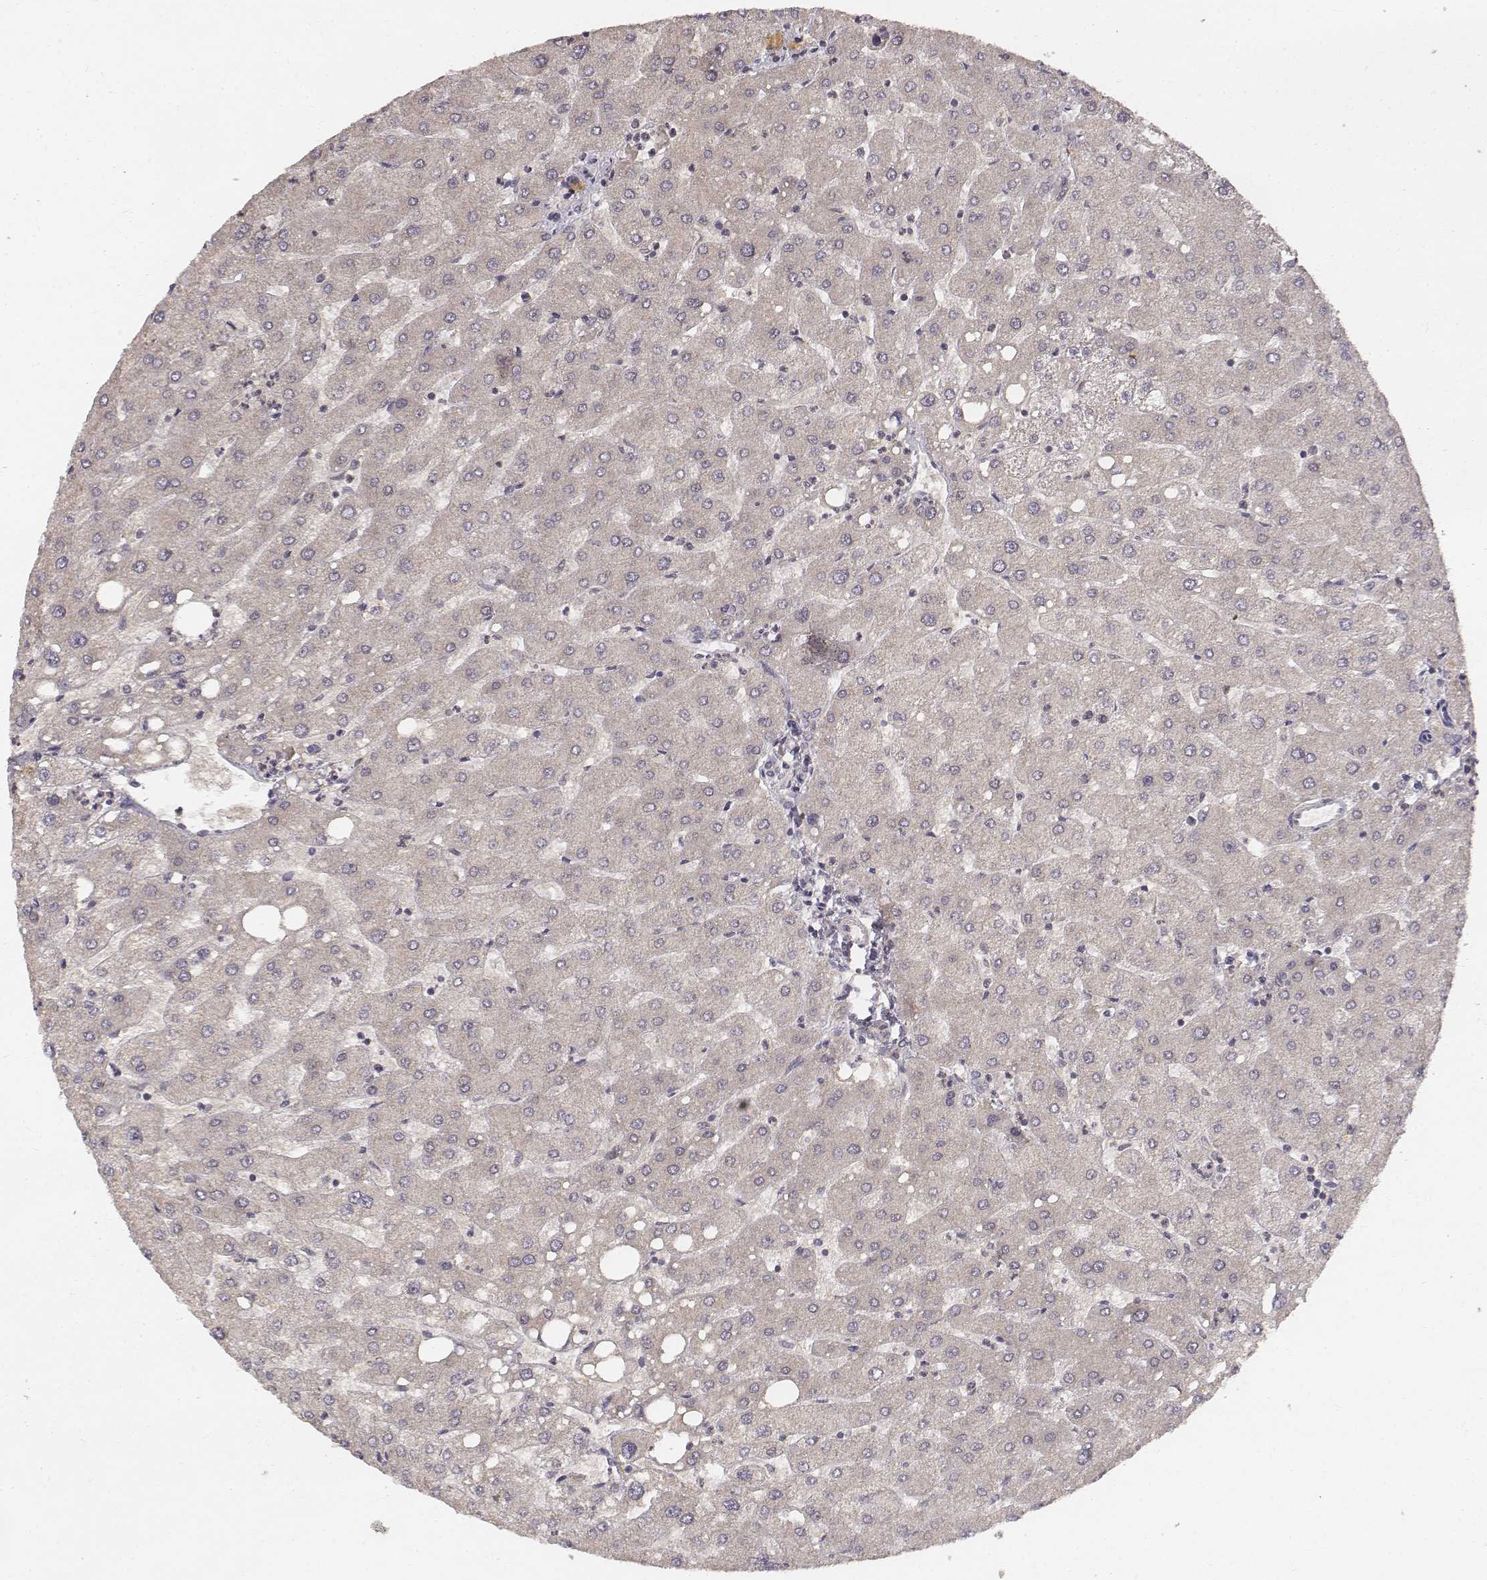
{"staining": {"intensity": "negative", "quantity": "none", "location": "none"}, "tissue": "liver", "cell_type": "Cholangiocytes", "image_type": "normal", "snomed": [{"axis": "morphology", "description": "Normal tissue, NOS"}, {"axis": "topography", "description": "Liver"}], "caption": "Cholangiocytes show no significant expression in benign liver. The staining was performed using DAB to visualize the protein expression in brown, while the nuclei were stained in blue with hematoxylin (Magnification: 20x).", "gene": "FANCD2", "patient": {"sex": "male", "age": 67}}